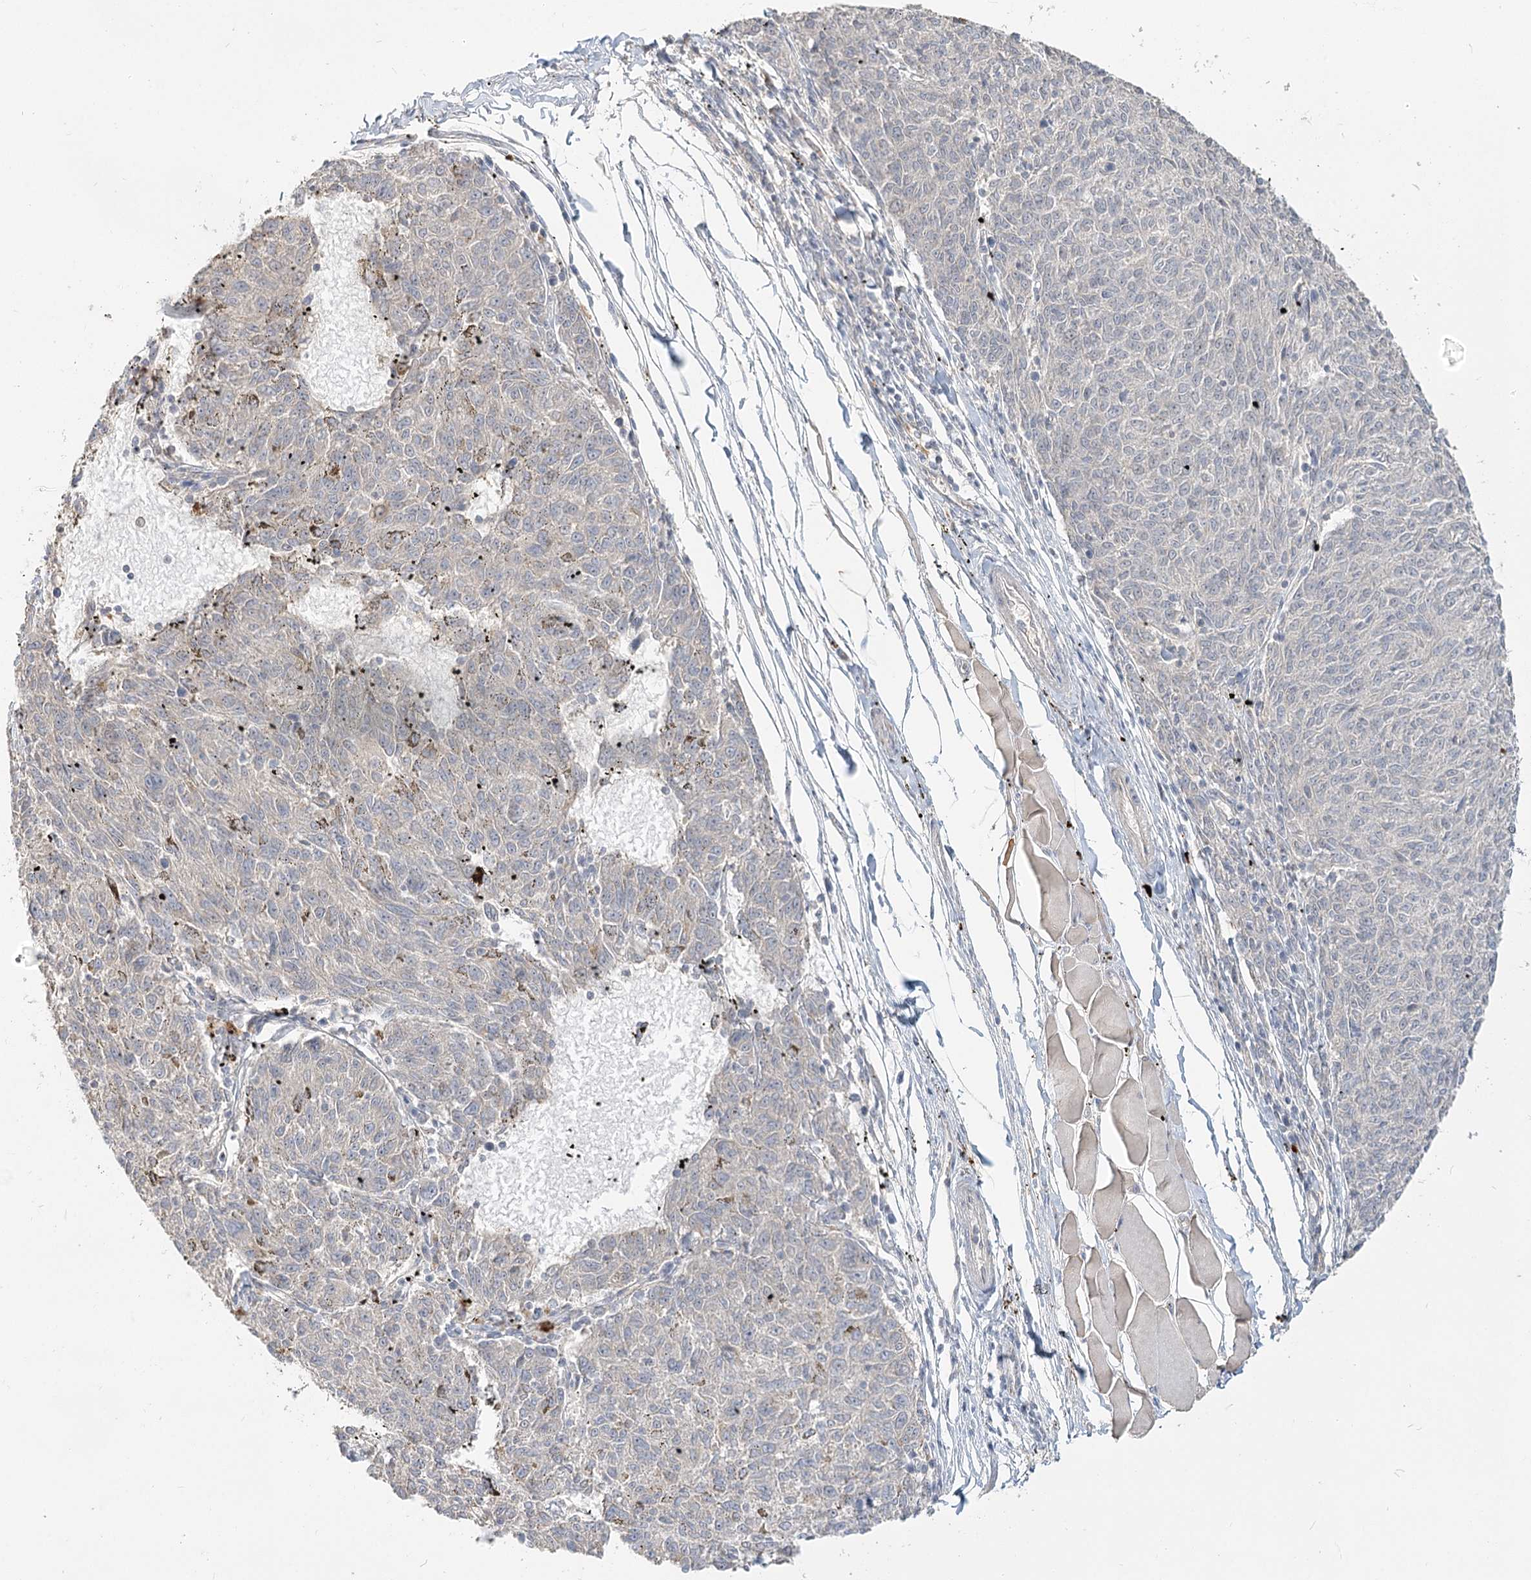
{"staining": {"intensity": "negative", "quantity": "none", "location": "none"}, "tissue": "melanoma", "cell_type": "Tumor cells", "image_type": "cancer", "snomed": [{"axis": "morphology", "description": "Malignant melanoma, NOS"}, {"axis": "topography", "description": "Skin"}], "caption": "Protein analysis of malignant melanoma shows no significant expression in tumor cells. (Immunohistochemistry, brightfield microscopy, high magnification).", "gene": "GUCY2C", "patient": {"sex": "female", "age": 72}}